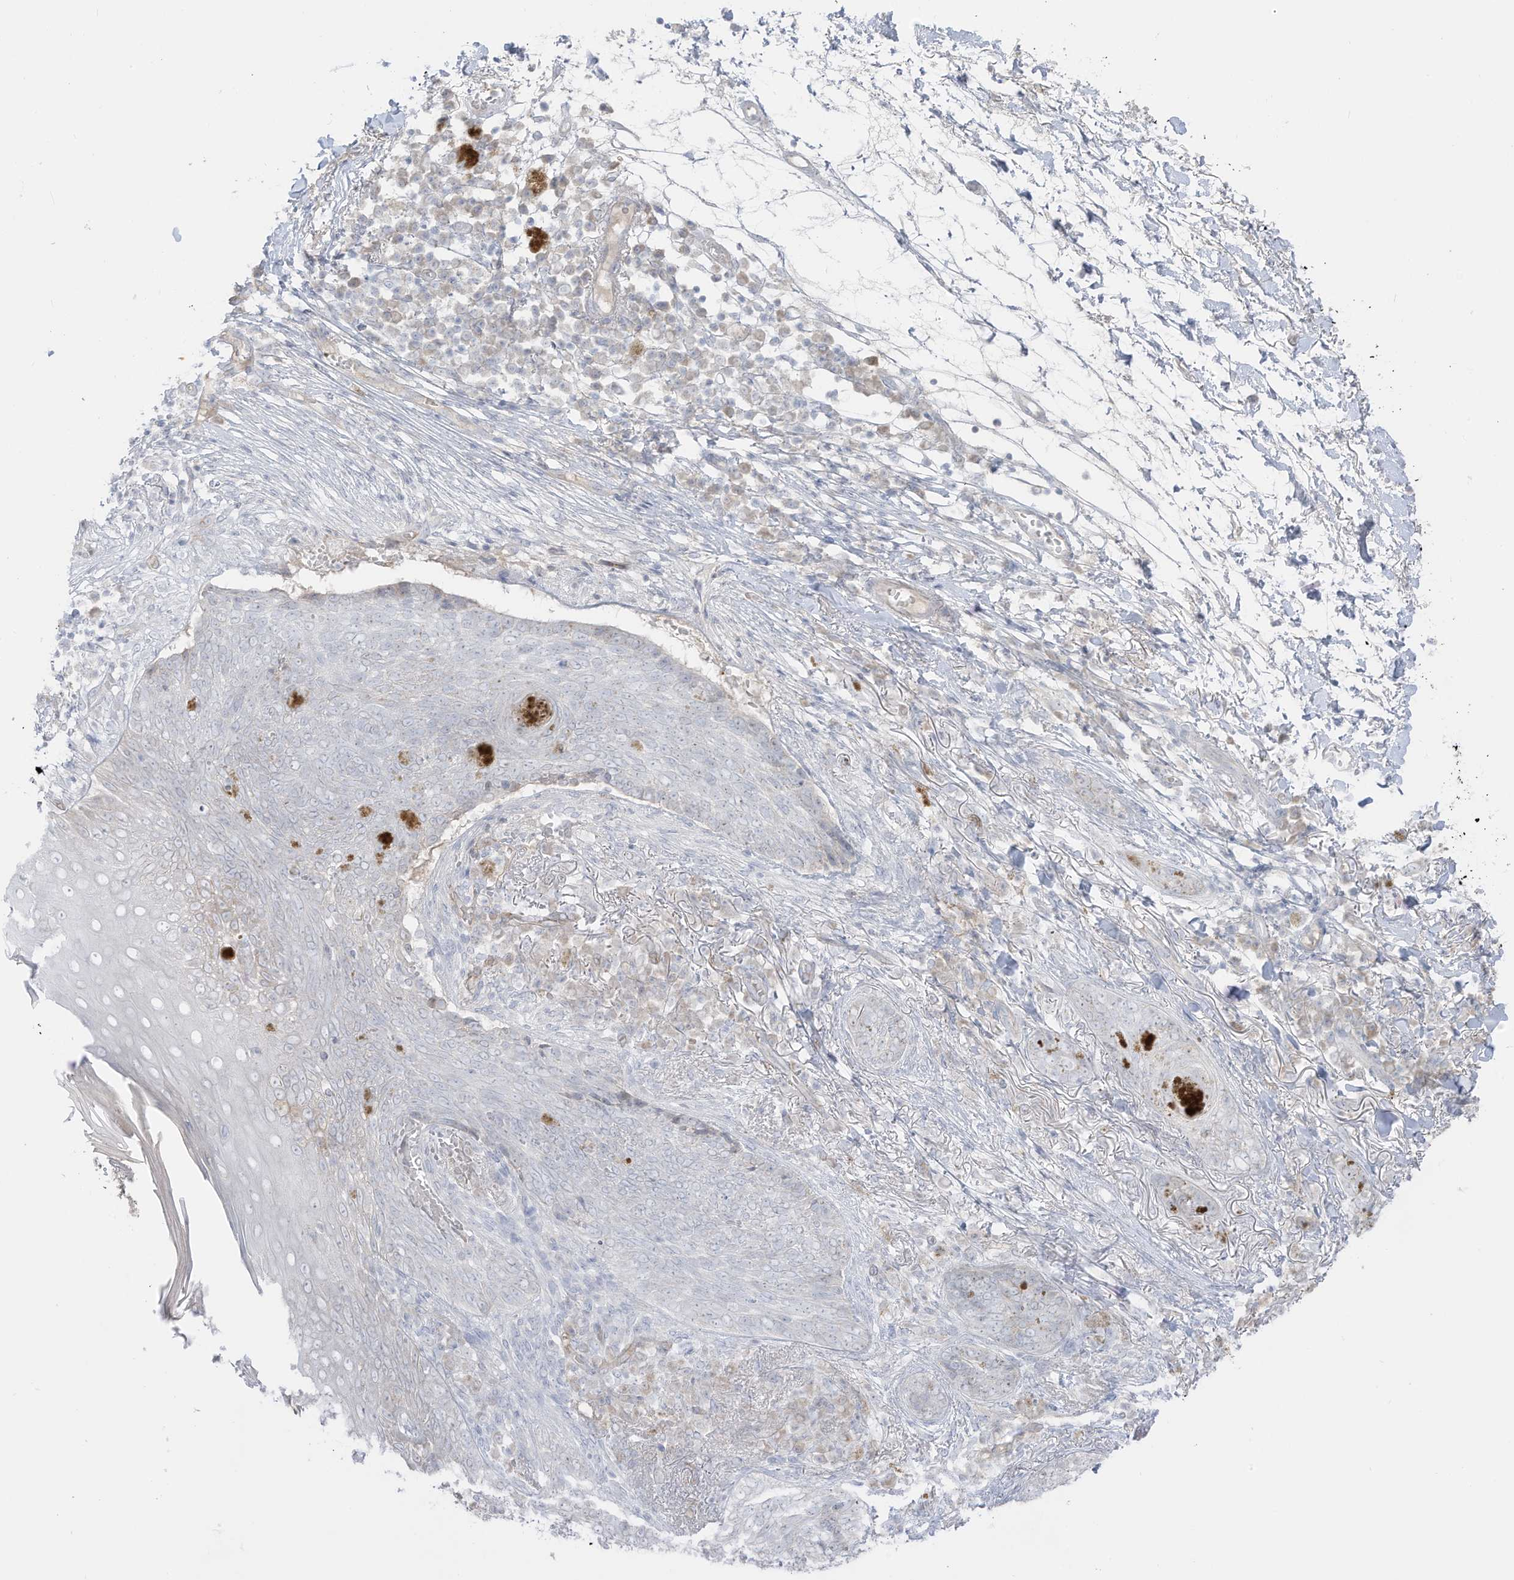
{"staining": {"intensity": "negative", "quantity": "none", "location": "none"}, "tissue": "skin cancer", "cell_type": "Tumor cells", "image_type": "cancer", "snomed": [{"axis": "morphology", "description": "Basal cell carcinoma"}, {"axis": "topography", "description": "Skin"}], "caption": "Immunohistochemistry of skin cancer (basal cell carcinoma) exhibits no expression in tumor cells.", "gene": "C11orf87", "patient": {"sex": "male", "age": 85}}